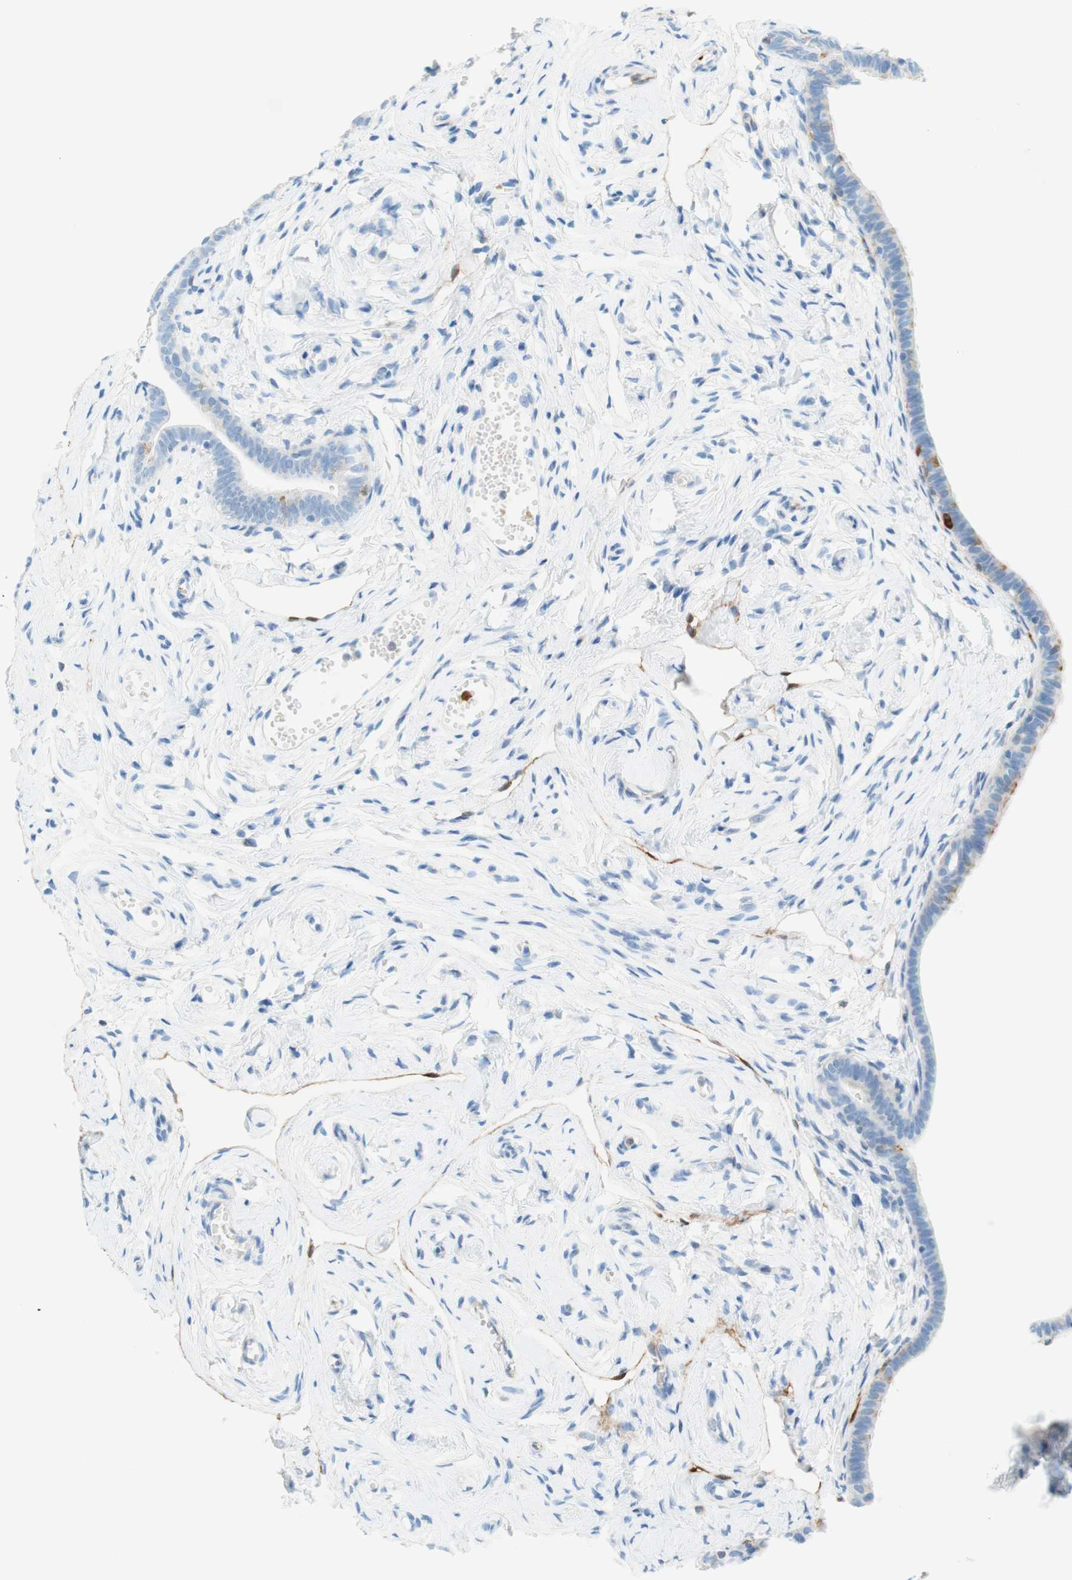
{"staining": {"intensity": "strong", "quantity": "<25%", "location": "cytoplasmic/membranous"}, "tissue": "fallopian tube", "cell_type": "Glandular cells", "image_type": "normal", "snomed": [{"axis": "morphology", "description": "Normal tissue, NOS"}, {"axis": "topography", "description": "Fallopian tube"}], "caption": "DAB immunohistochemical staining of normal human fallopian tube displays strong cytoplasmic/membranous protein expression in approximately <25% of glandular cells. The staining was performed using DAB (3,3'-diaminobenzidine), with brown indicating positive protein expression. Nuclei are stained blue with hematoxylin.", "gene": "STMN1", "patient": {"sex": "female", "age": 71}}